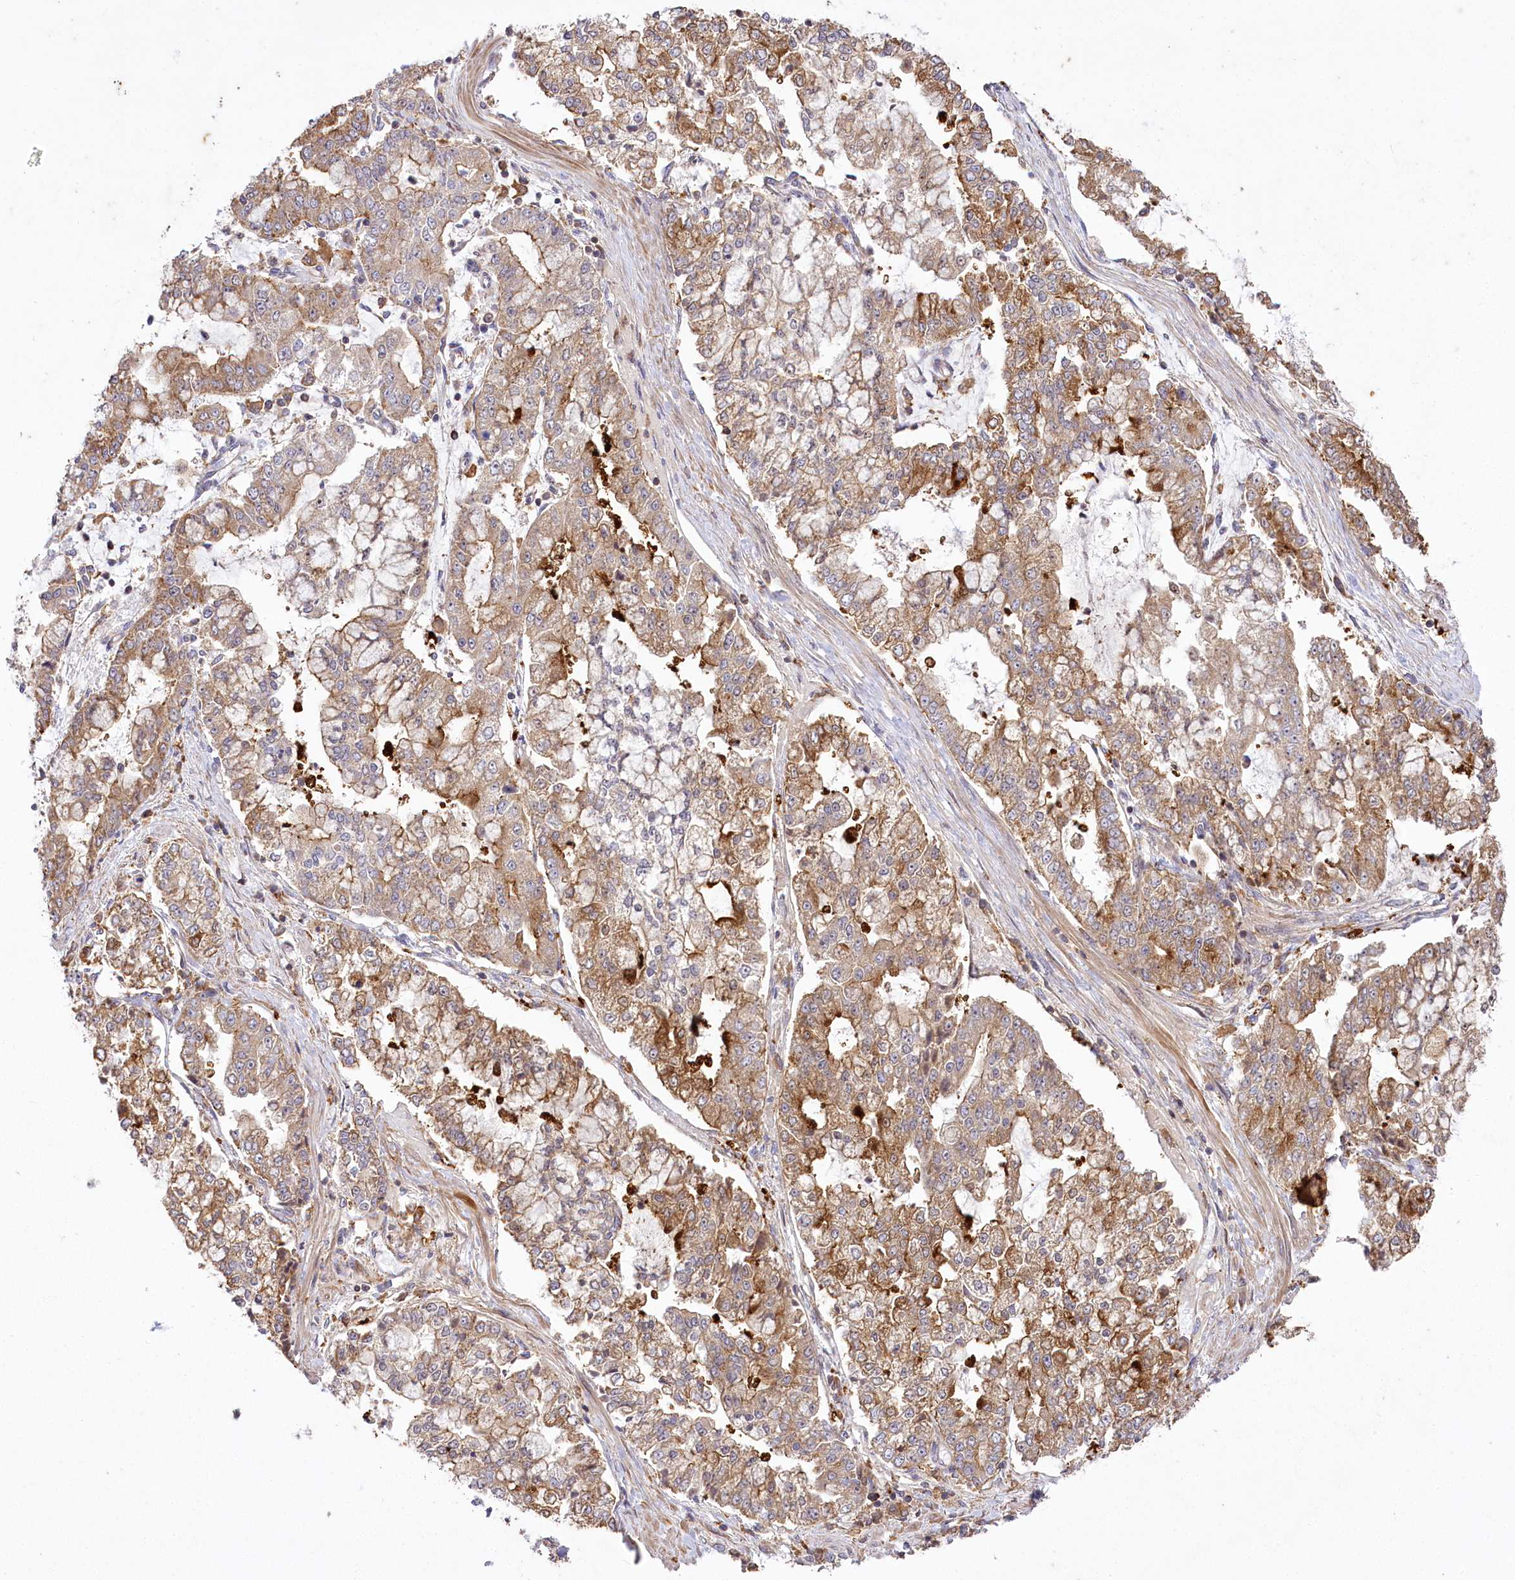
{"staining": {"intensity": "moderate", "quantity": ">75%", "location": "cytoplasmic/membranous"}, "tissue": "stomach cancer", "cell_type": "Tumor cells", "image_type": "cancer", "snomed": [{"axis": "morphology", "description": "Adenocarcinoma, NOS"}, {"axis": "topography", "description": "Stomach"}], "caption": "Tumor cells reveal medium levels of moderate cytoplasmic/membranous staining in approximately >75% of cells in adenocarcinoma (stomach).", "gene": "CARD19", "patient": {"sex": "male", "age": 76}}